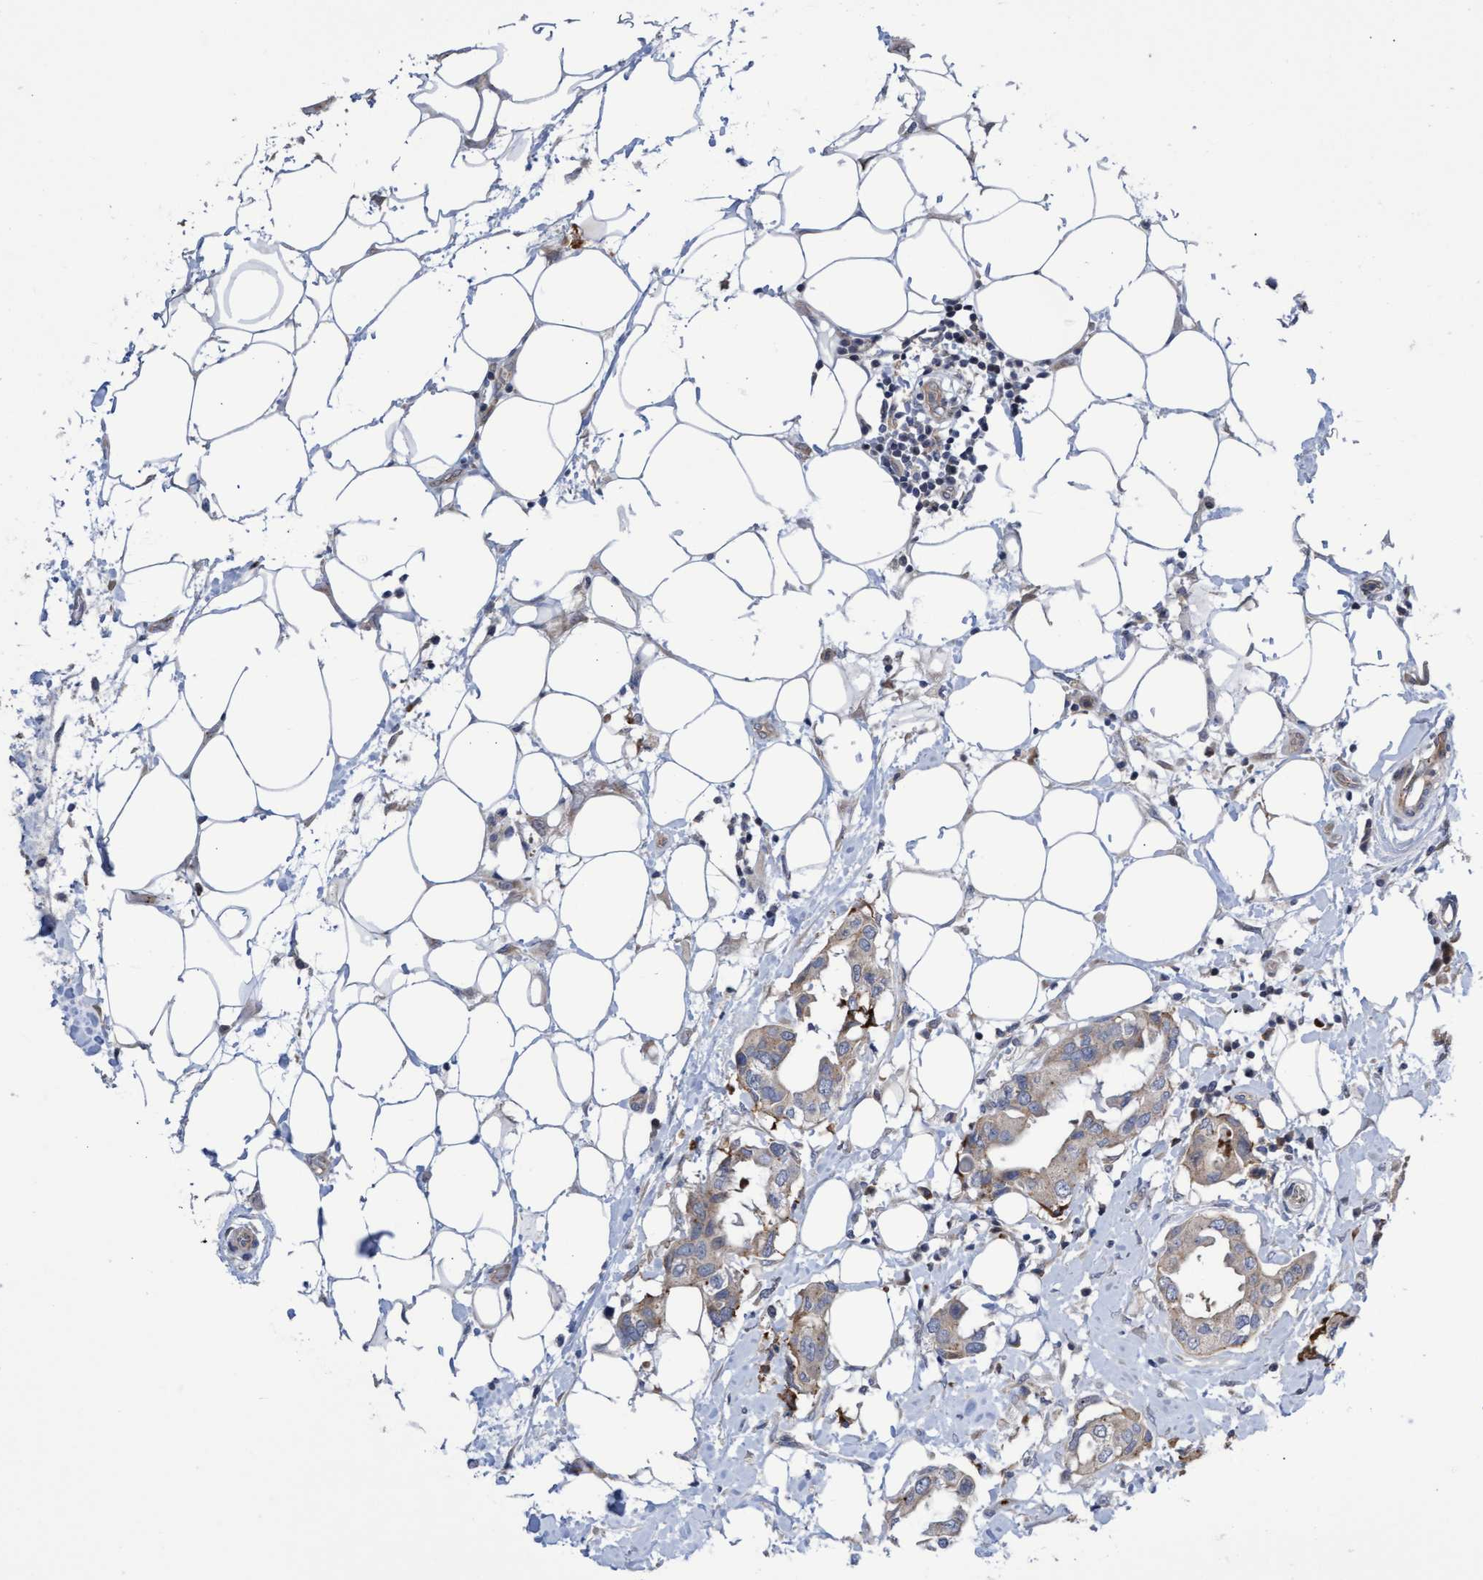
{"staining": {"intensity": "moderate", "quantity": ">75%", "location": "cytoplasmic/membranous"}, "tissue": "breast cancer", "cell_type": "Tumor cells", "image_type": "cancer", "snomed": [{"axis": "morphology", "description": "Duct carcinoma"}, {"axis": "topography", "description": "Breast"}], "caption": "Immunohistochemistry (IHC) of human breast cancer demonstrates medium levels of moderate cytoplasmic/membranous expression in approximately >75% of tumor cells.", "gene": "ABCF2", "patient": {"sex": "female", "age": 40}}